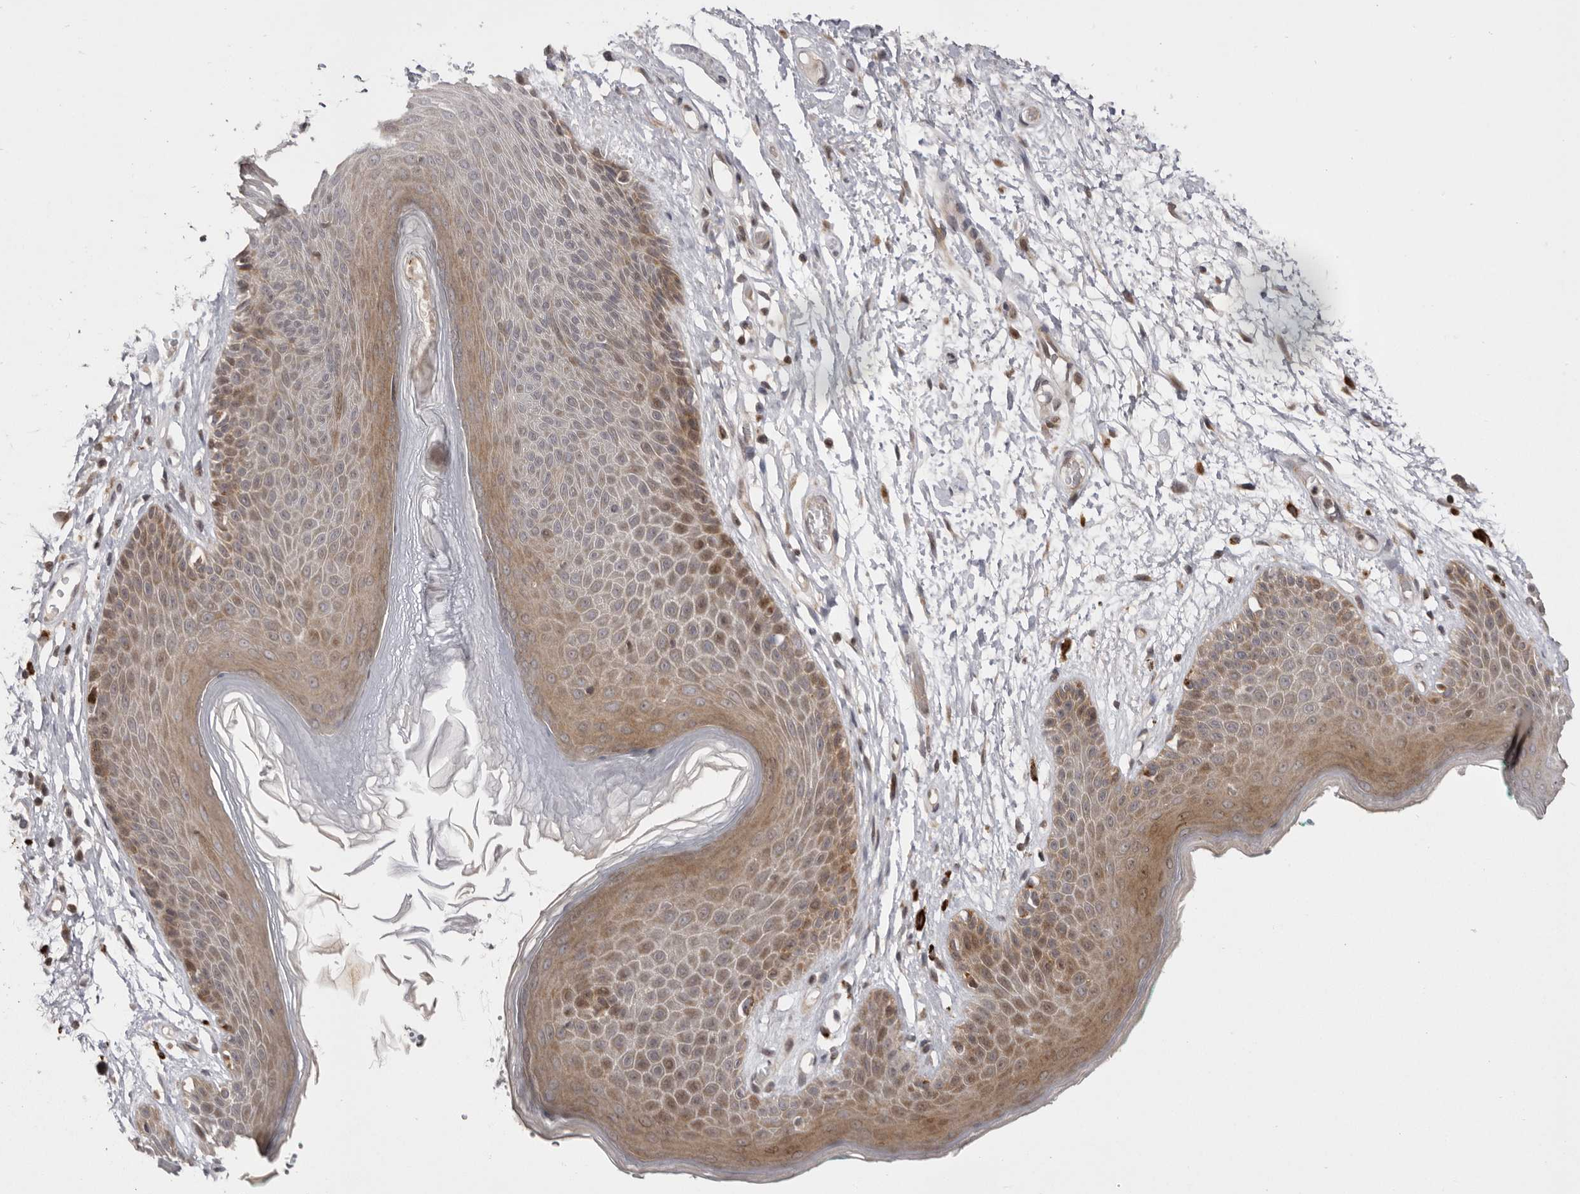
{"staining": {"intensity": "moderate", "quantity": ">75%", "location": "cytoplasmic/membranous,nuclear"}, "tissue": "skin", "cell_type": "Epidermal cells", "image_type": "normal", "snomed": [{"axis": "morphology", "description": "Normal tissue, NOS"}, {"axis": "topography", "description": "Anal"}], "caption": "A micrograph of human skin stained for a protein reveals moderate cytoplasmic/membranous,nuclear brown staining in epidermal cells. The staining was performed using DAB (3,3'-diaminobenzidine), with brown indicating positive protein expression. Nuclei are stained blue with hematoxylin.", "gene": "AZIN1", "patient": {"sex": "male", "age": 74}}